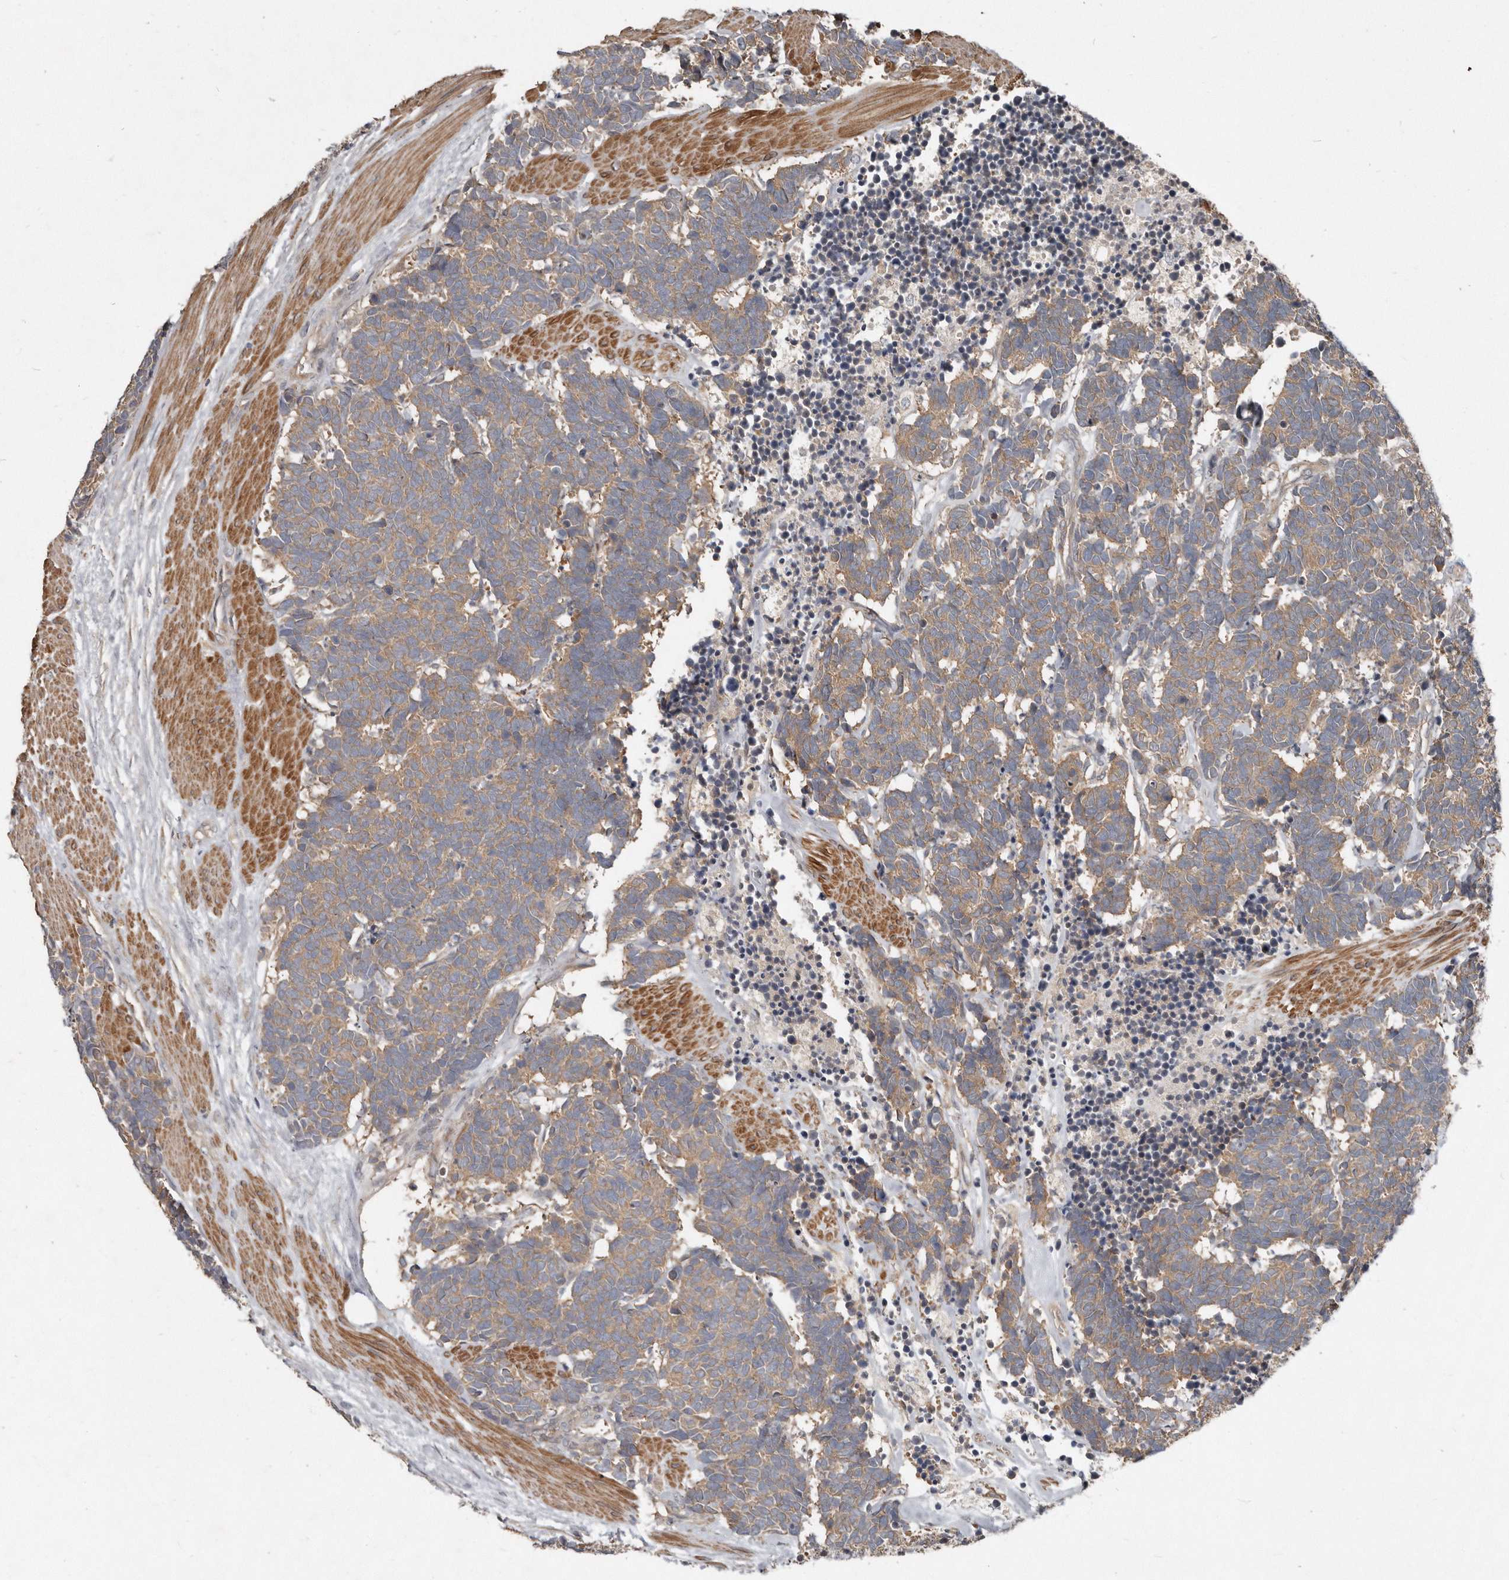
{"staining": {"intensity": "moderate", "quantity": ">75%", "location": "cytoplasmic/membranous"}, "tissue": "carcinoid", "cell_type": "Tumor cells", "image_type": "cancer", "snomed": [{"axis": "morphology", "description": "Carcinoma, NOS"}, {"axis": "morphology", "description": "Carcinoid, malignant, NOS"}, {"axis": "topography", "description": "Urinary bladder"}], "caption": "Protein staining by IHC exhibits moderate cytoplasmic/membranous expression in approximately >75% of tumor cells in carcinoid. (IHC, brightfield microscopy, high magnification).", "gene": "AKNAD1", "patient": {"sex": "male", "age": 57}}